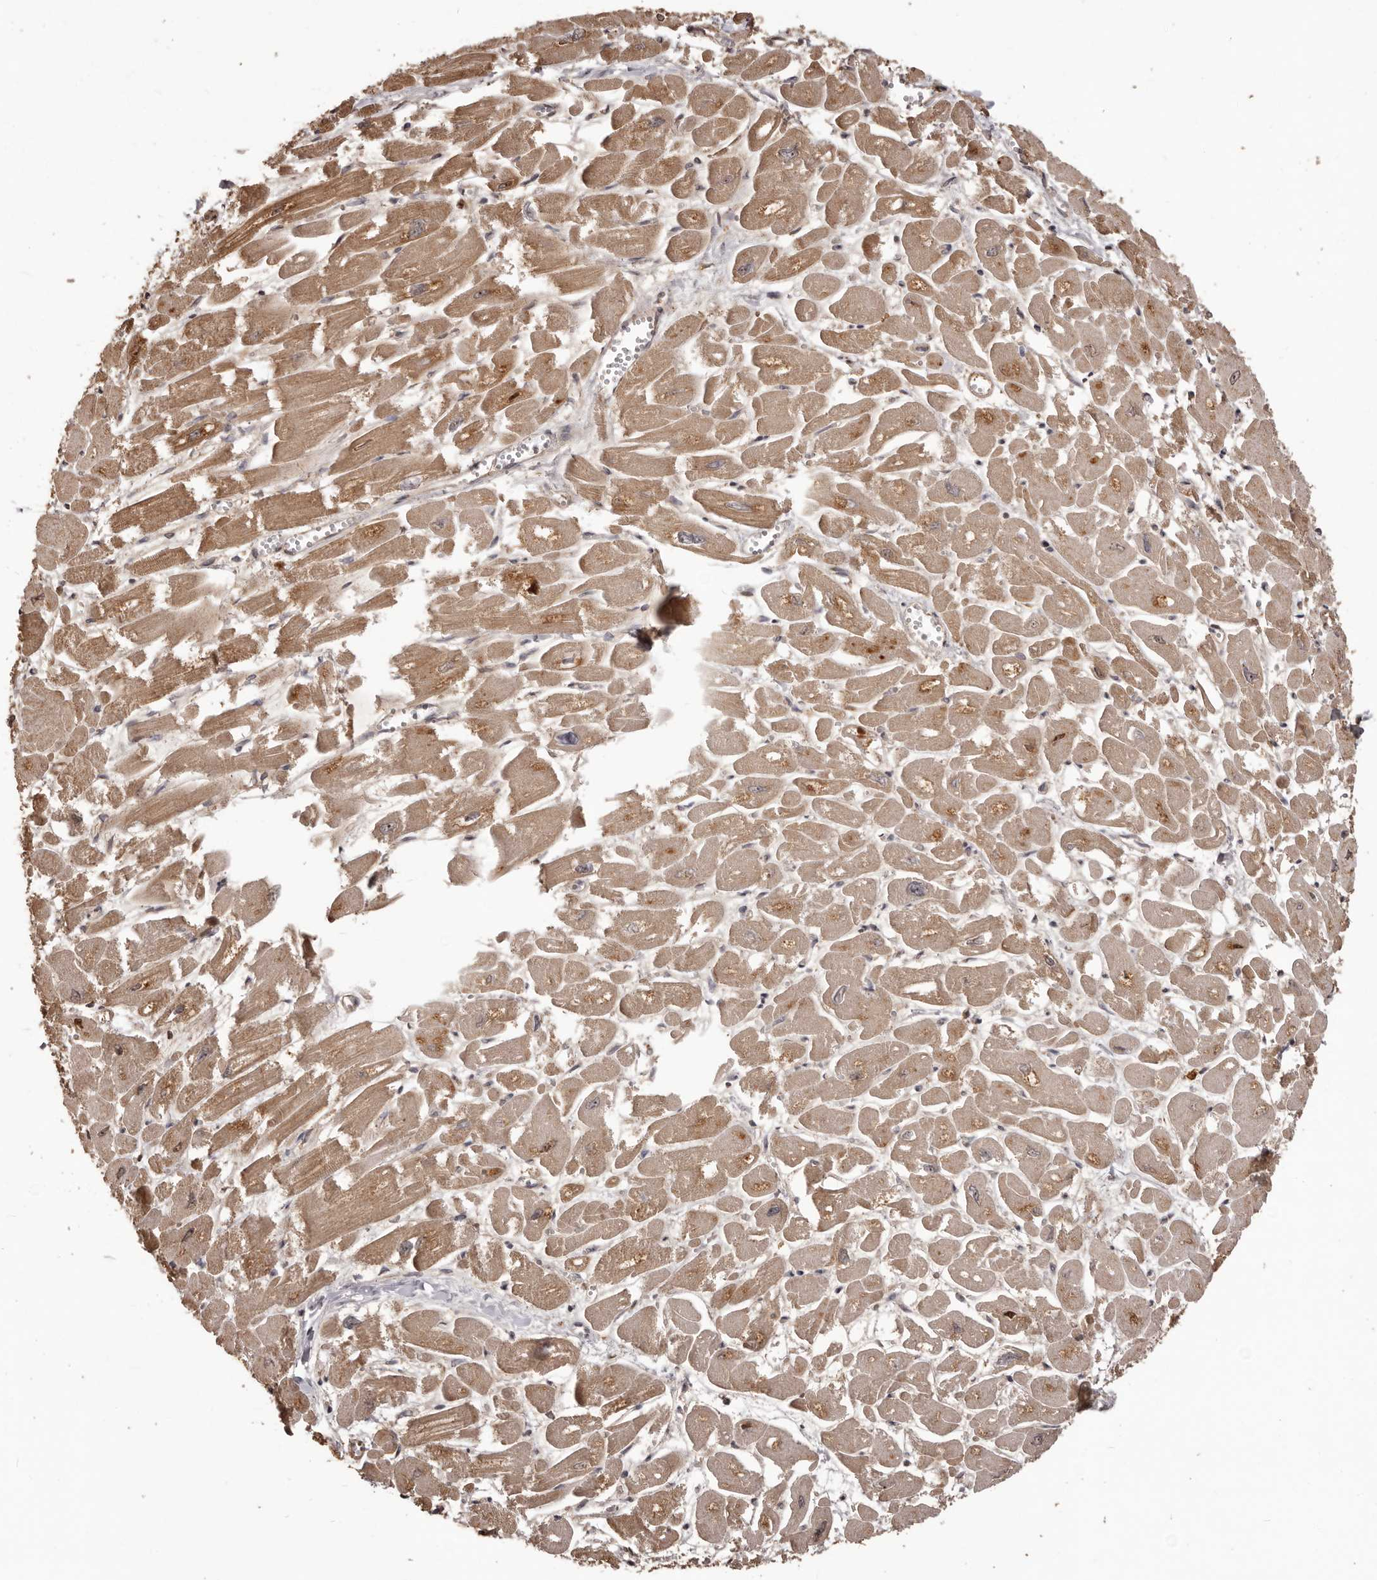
{"staining": {"intensity": "strong", "quantity": ">75%", "location": "cytoplasmic/membranous"}, "tissue": "heart muscle", "cell_type": "Cardiomyocytes", "image_type": "normal", "snomed": [{"axis": "morphology", "description": "Normal tissue, NOS"}, {"axis": "topography", "description": "Heart"}], "caption": "This is a photomicrograph of immunohistochemistry (IHC) staining of normal heart muscle, which shows strong staining in the cytoplasmic/membranous of cardiomyocytes.", "gene": "MTO1", "patient": {"sex": "male", "age": 54}}